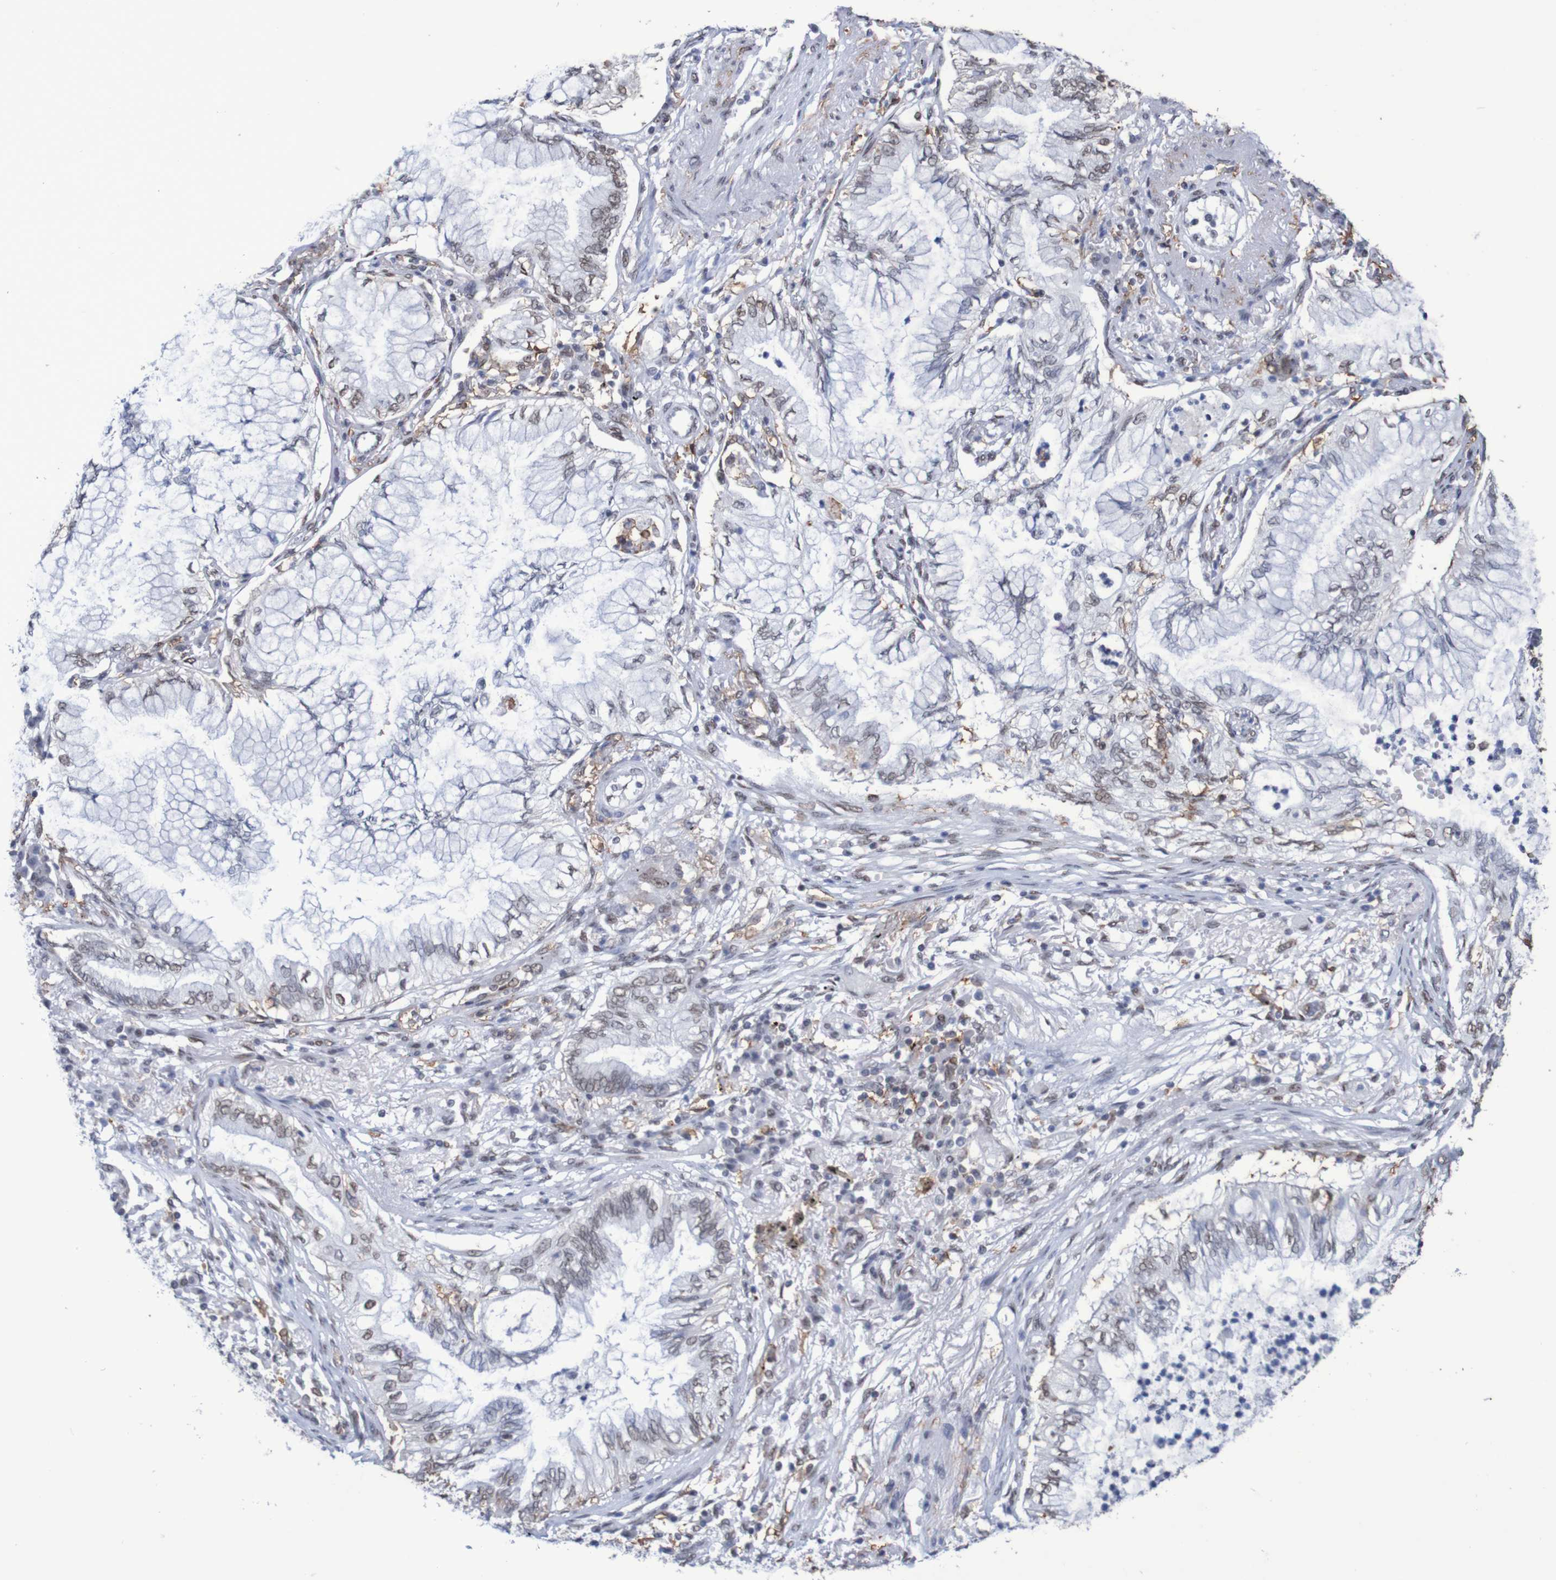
{"staining": {"intensity": "weak", "quantity": "25%-75%", "location": "nuclear"}, "tissue": "lung cancer", "cell_type": "Tumor cells", "image_type": "cancer", "snomed": [{"axis": "morphology", "description": "Normal tissue, NOS"}, {"axis": "morphology", "description": "Adenocarcinoma, NOS"}, {"axis": "topography", "description": "Bronchus"}, {"axis": "topography", "description": "Lung"}], "caption": "This histopathology image exhibits IHC staining of lung adenocarcinoma, with low weak nuclear expression in about 25%-75% of tumor cells.", "gene": "MRTFB", "patient": {"sex": "female", "age": 70}}